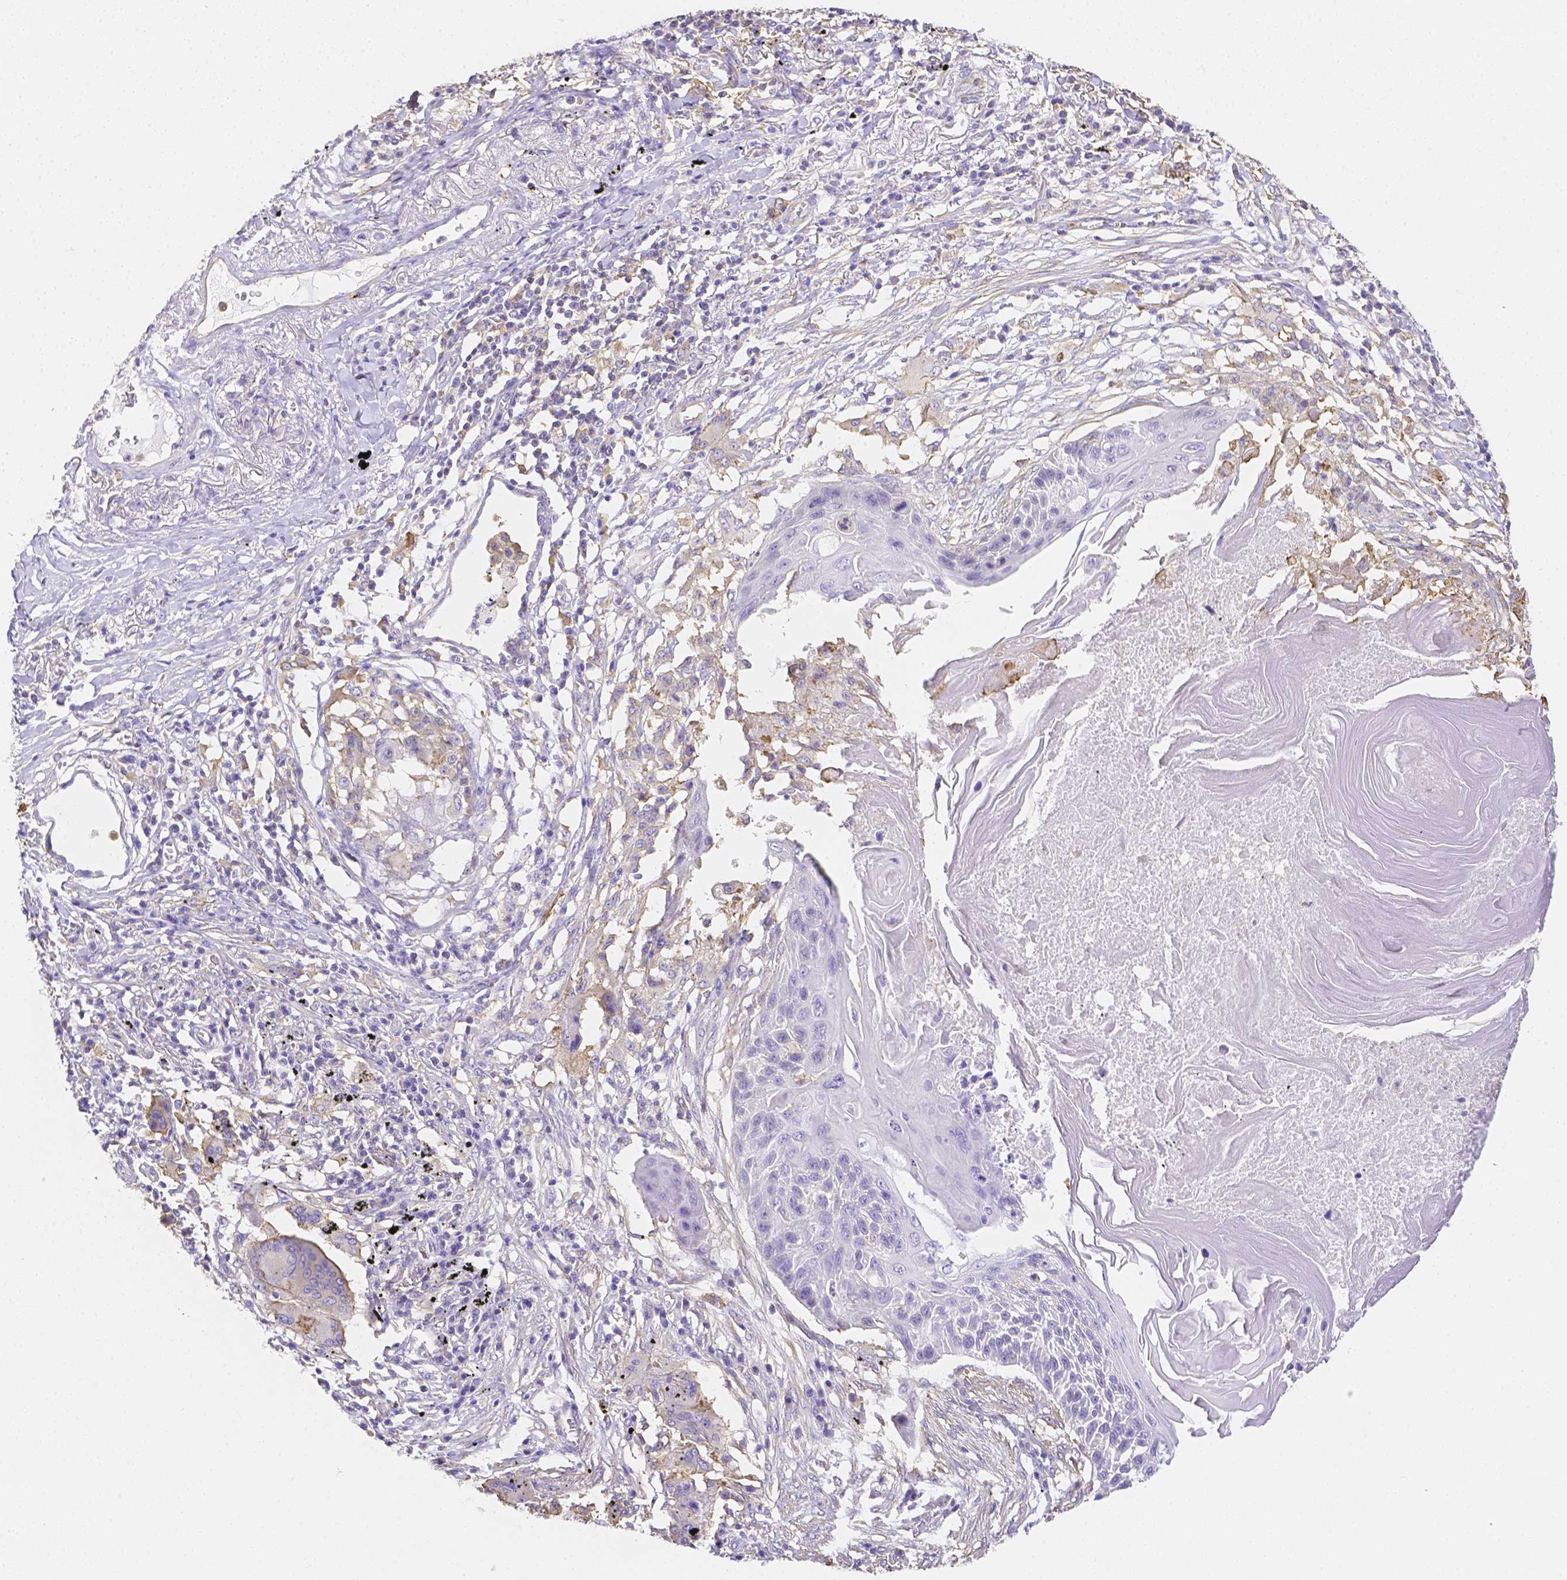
{"staining": {"intensity": "negative", "quantity": "none", "location": "none"}, "tissue": "lung cancer", "cell_type": "Tumor cells", "image_type": "cancer", "snomed": [{"axis": "morphology", "description": "Squamous cell carcinoma, NOS"}, {"axis": "topography", "description": "Lung"}], "caption": "This micrograph is of lung squamous cell carcinoma stained with immunohistochemistry (IHC) to label a protein in brown with the nuclei are counter-stained blue. There is no expression in tumor cells.", "gene": "ASAH2", "patient": {"sex": "male", "age": 78}}